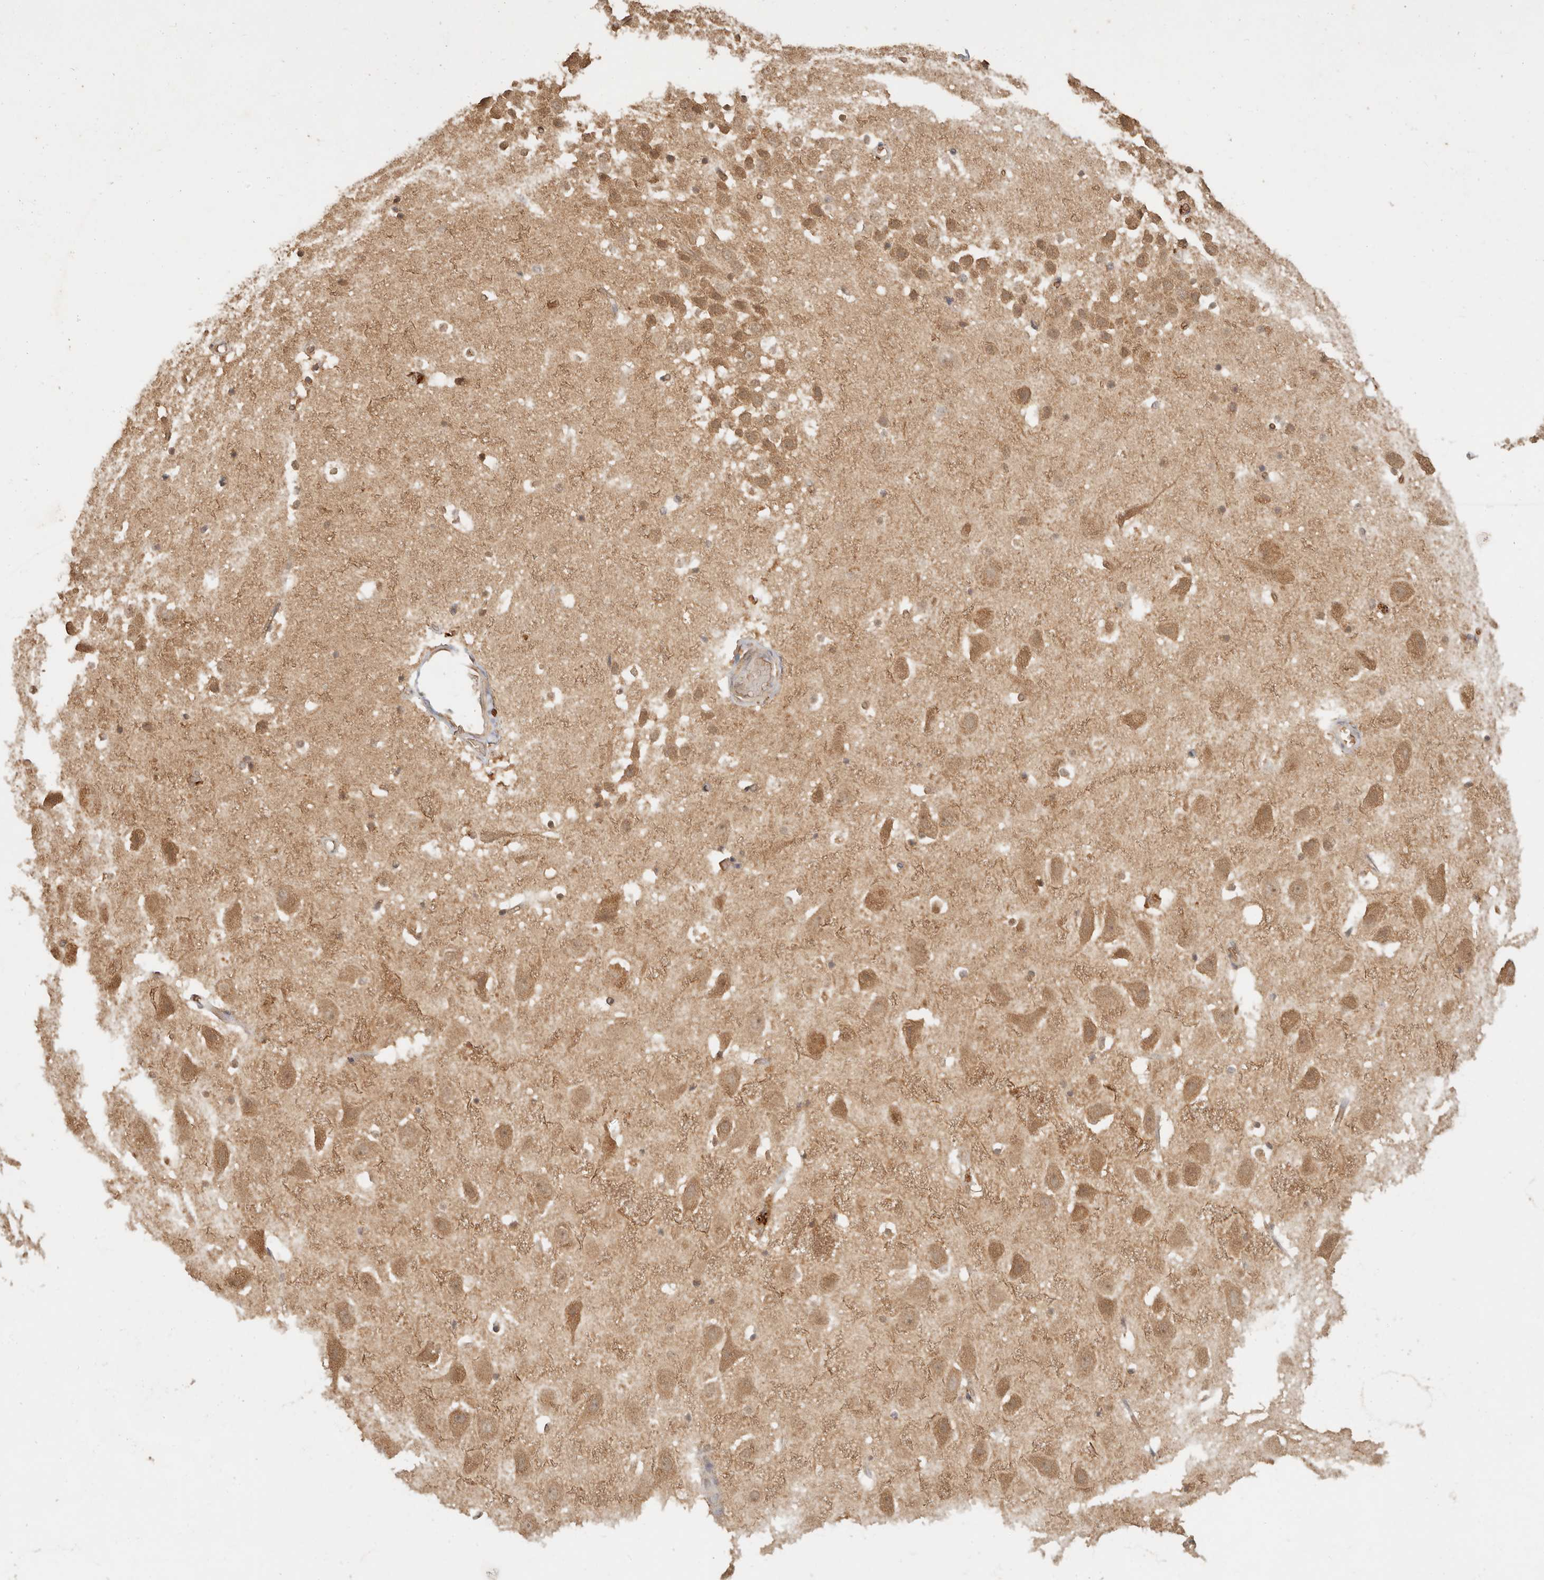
{"staining": {"intensity": "moderate", "quantity": ">75%", "location": "cytoplasmic/membranous,nuclear"}, "tissue": "hippocampus", "cell_type": "Glial cells", "image_type": "normal", "snomed": [{"axis": "morphology", "description": "Normal tissue, NOS"}, {"axis": "topography", "description": "Hippocampus"}], "caption": "Brown immunohistochemical staining in benign hippocampus exhibits moderate cytoplasmic/membranous,nuclear expression in approximately >75% of glial cells. Nuclei are stained in blue.", "gene": "INTS11", "patient": {"sex": "female", "age": 52}}